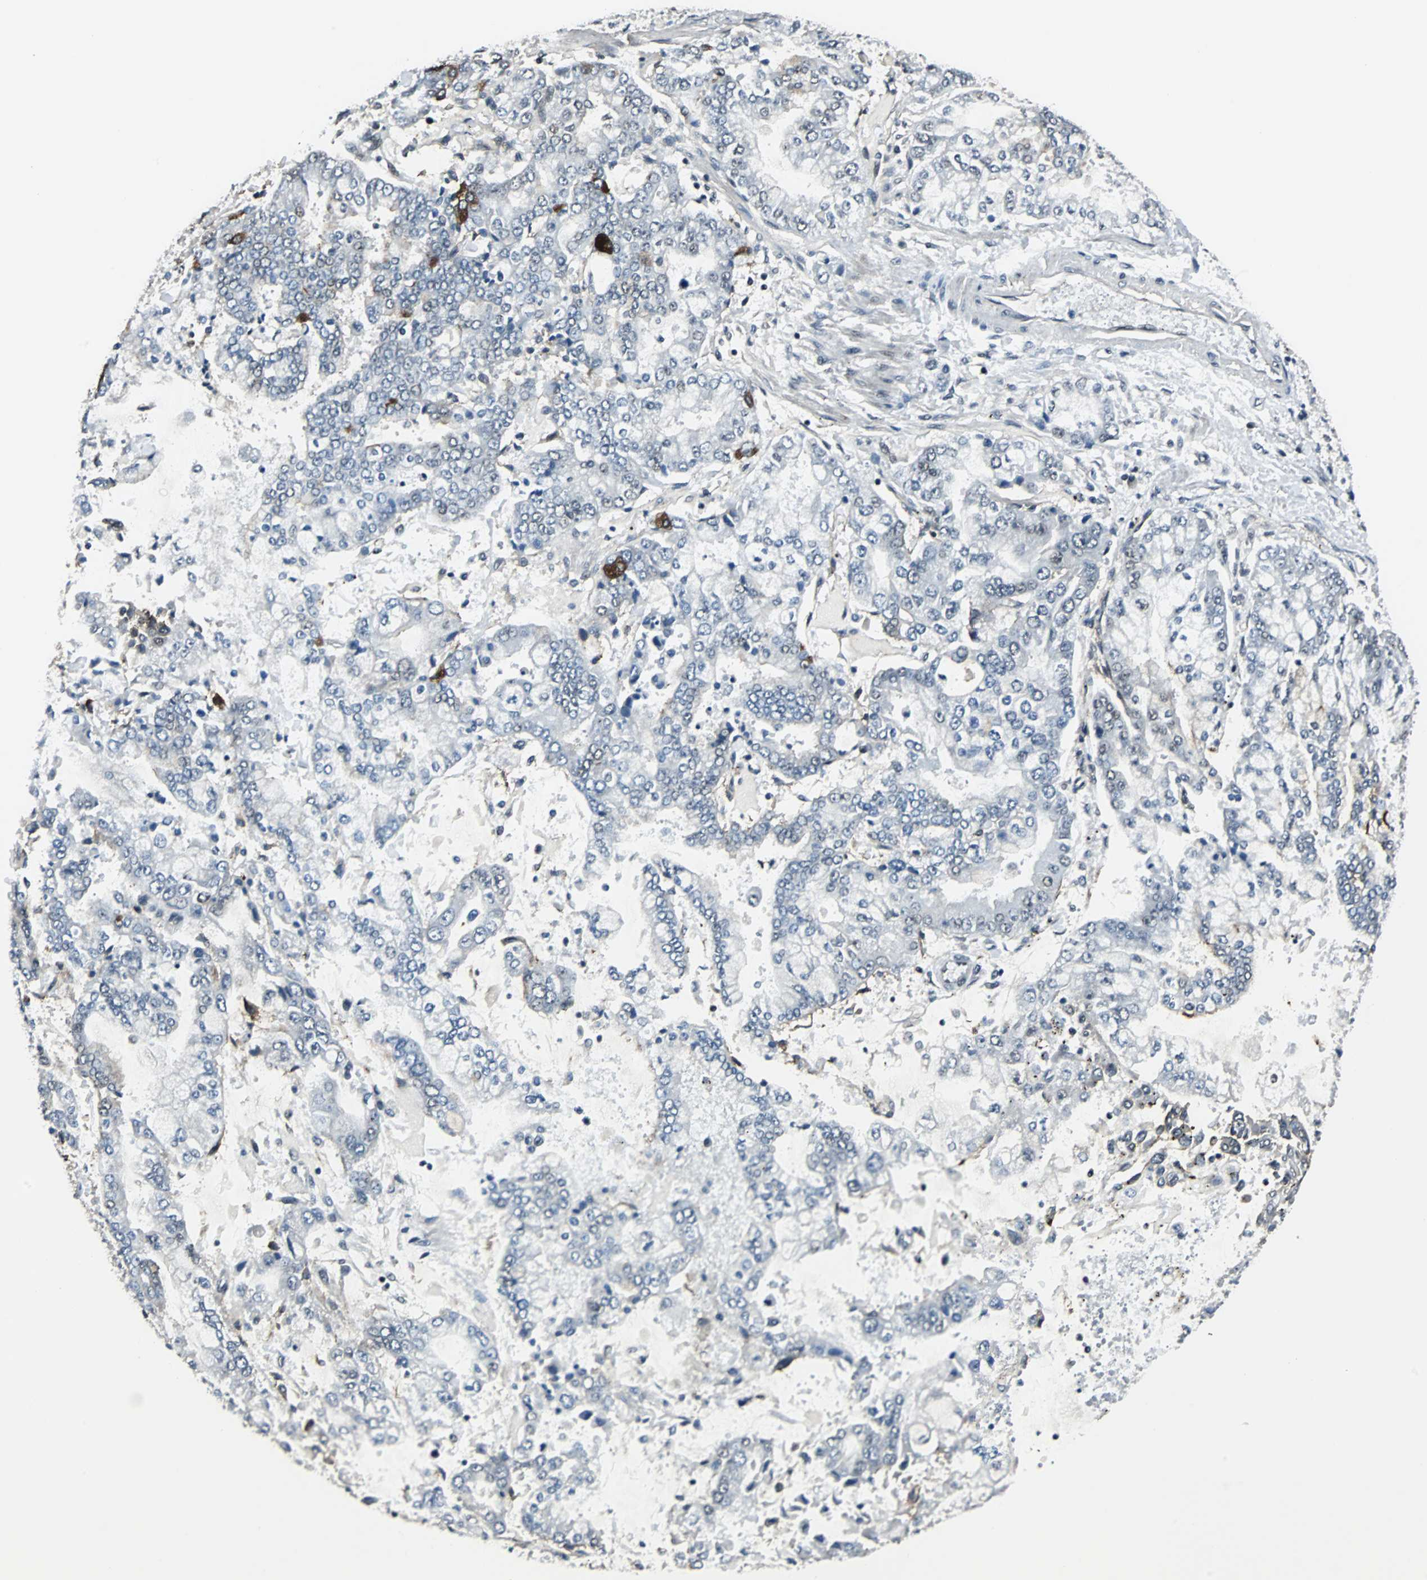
{"staining": {"intensity": "negative", "quantity": "none", "location": "none"}, "tissue": "stomach cancer", "cell_type": "Tumor cells", "image_type": "cancer", "snomed": [{"axis": "morphology", "description": "Adenocarcinoma, NOS"}, {"axis": "topography", "description": "Stomach"}], "caption": "Protein analysis of stomach cancer (adenocarcinoma) exhibits no significant staining in tumor cells.", "gene": "MKX", "patient": {"sex": "male", "age": 76}}